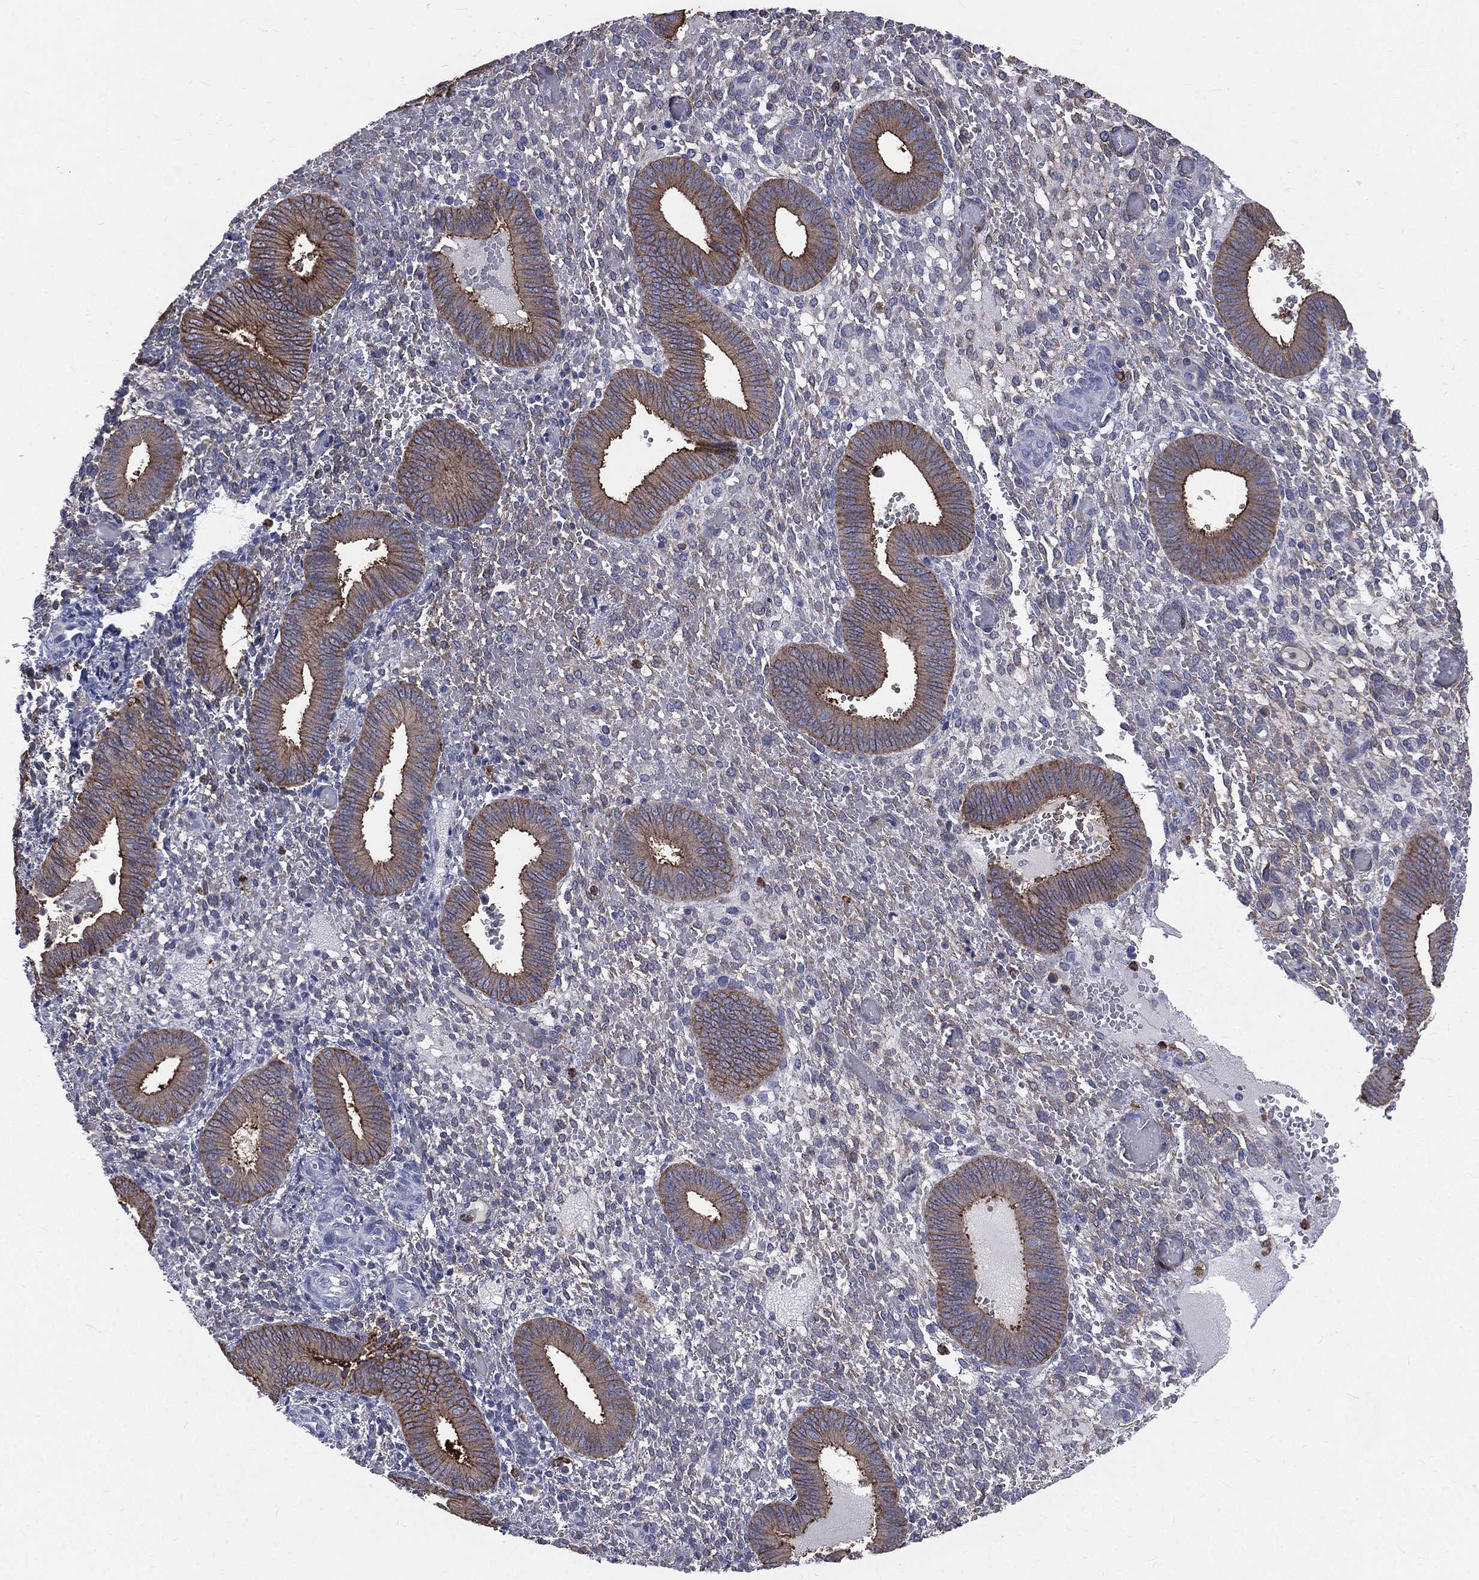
{"staining": {"intensity": "moderate", "quantity": "25%-75%", "location": "cytoplasmic/membranous"}, "tissue": "endometrium", "cell_type": "Cells in endometrial stroma", "image_type": "normal", "snomed": [{"axis": "morphology", "description": "Normal tissue, NOS"}, {"axis": "topography", "description": "Endometrium"}], "caption": "This photomicrograph demonstrates immunohistochemistry (IHC) staining of unremarkable human endometrium, with medium moderate cytoplasmic/membranous expression in approximately 25%-75% of cells in endometrial stroma.", "gene": "BASP1", "patient": {"sex": "female", "age": 42}}